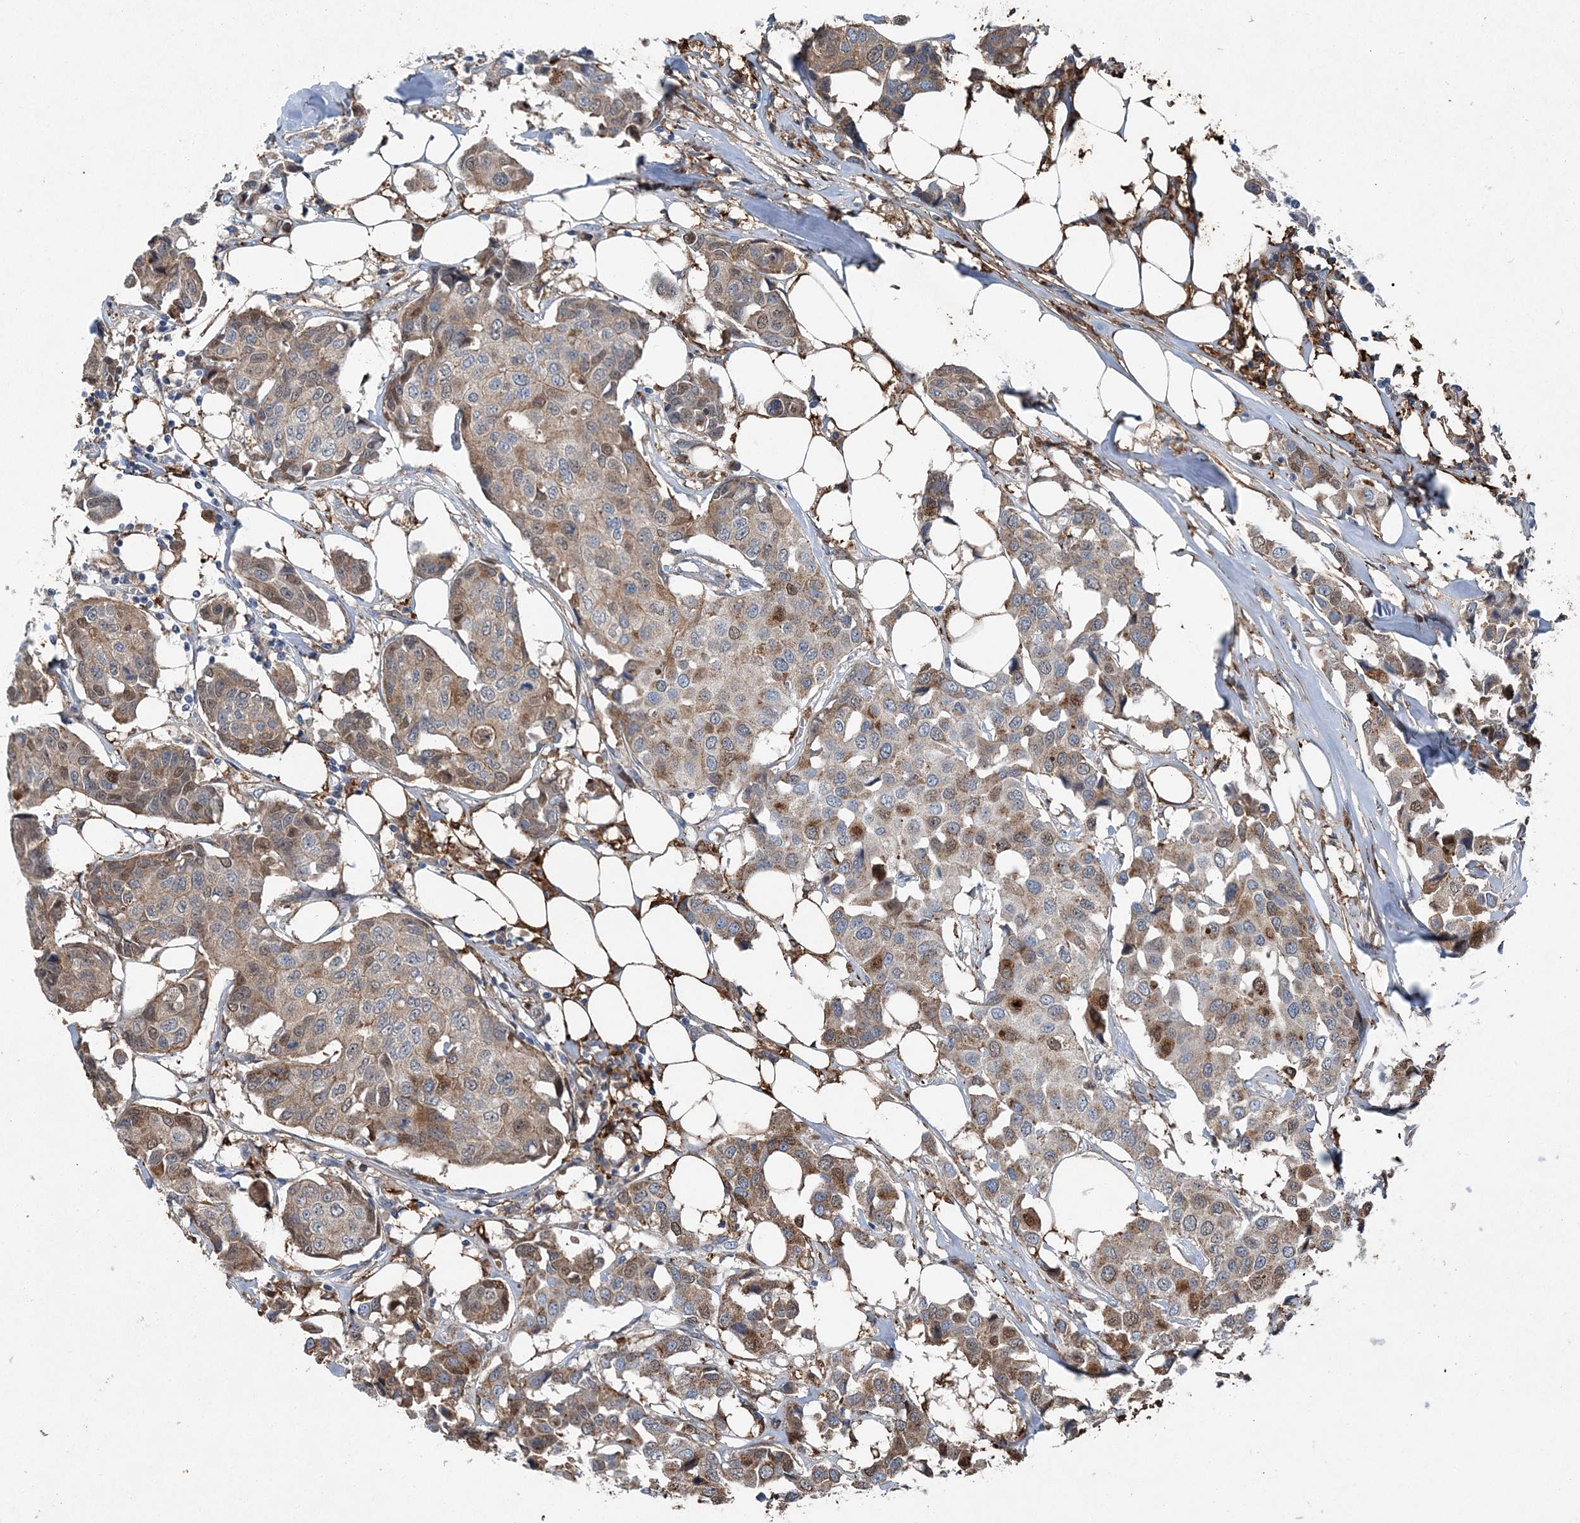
{"staining": {"intensity": "moderate", "quantity": "25%-75%", "location": "cytoplasmic/membranous"}, "tissue": "breast cancer", "cell_type": "Tumor cells", "image_type": "cancer", "snomed": [{"axis": "morphology", "description": "Duct carcinoma"}, {"axis": "topography", "description": "Breast"}], "caption": "A brown stain shows moderate cytoplasmic/membranous positivity of a protein in human breast intraductal carcinoma tumor cells.", "gene": "SPOPL", "patient": {"sex": "female", "age": 80}}